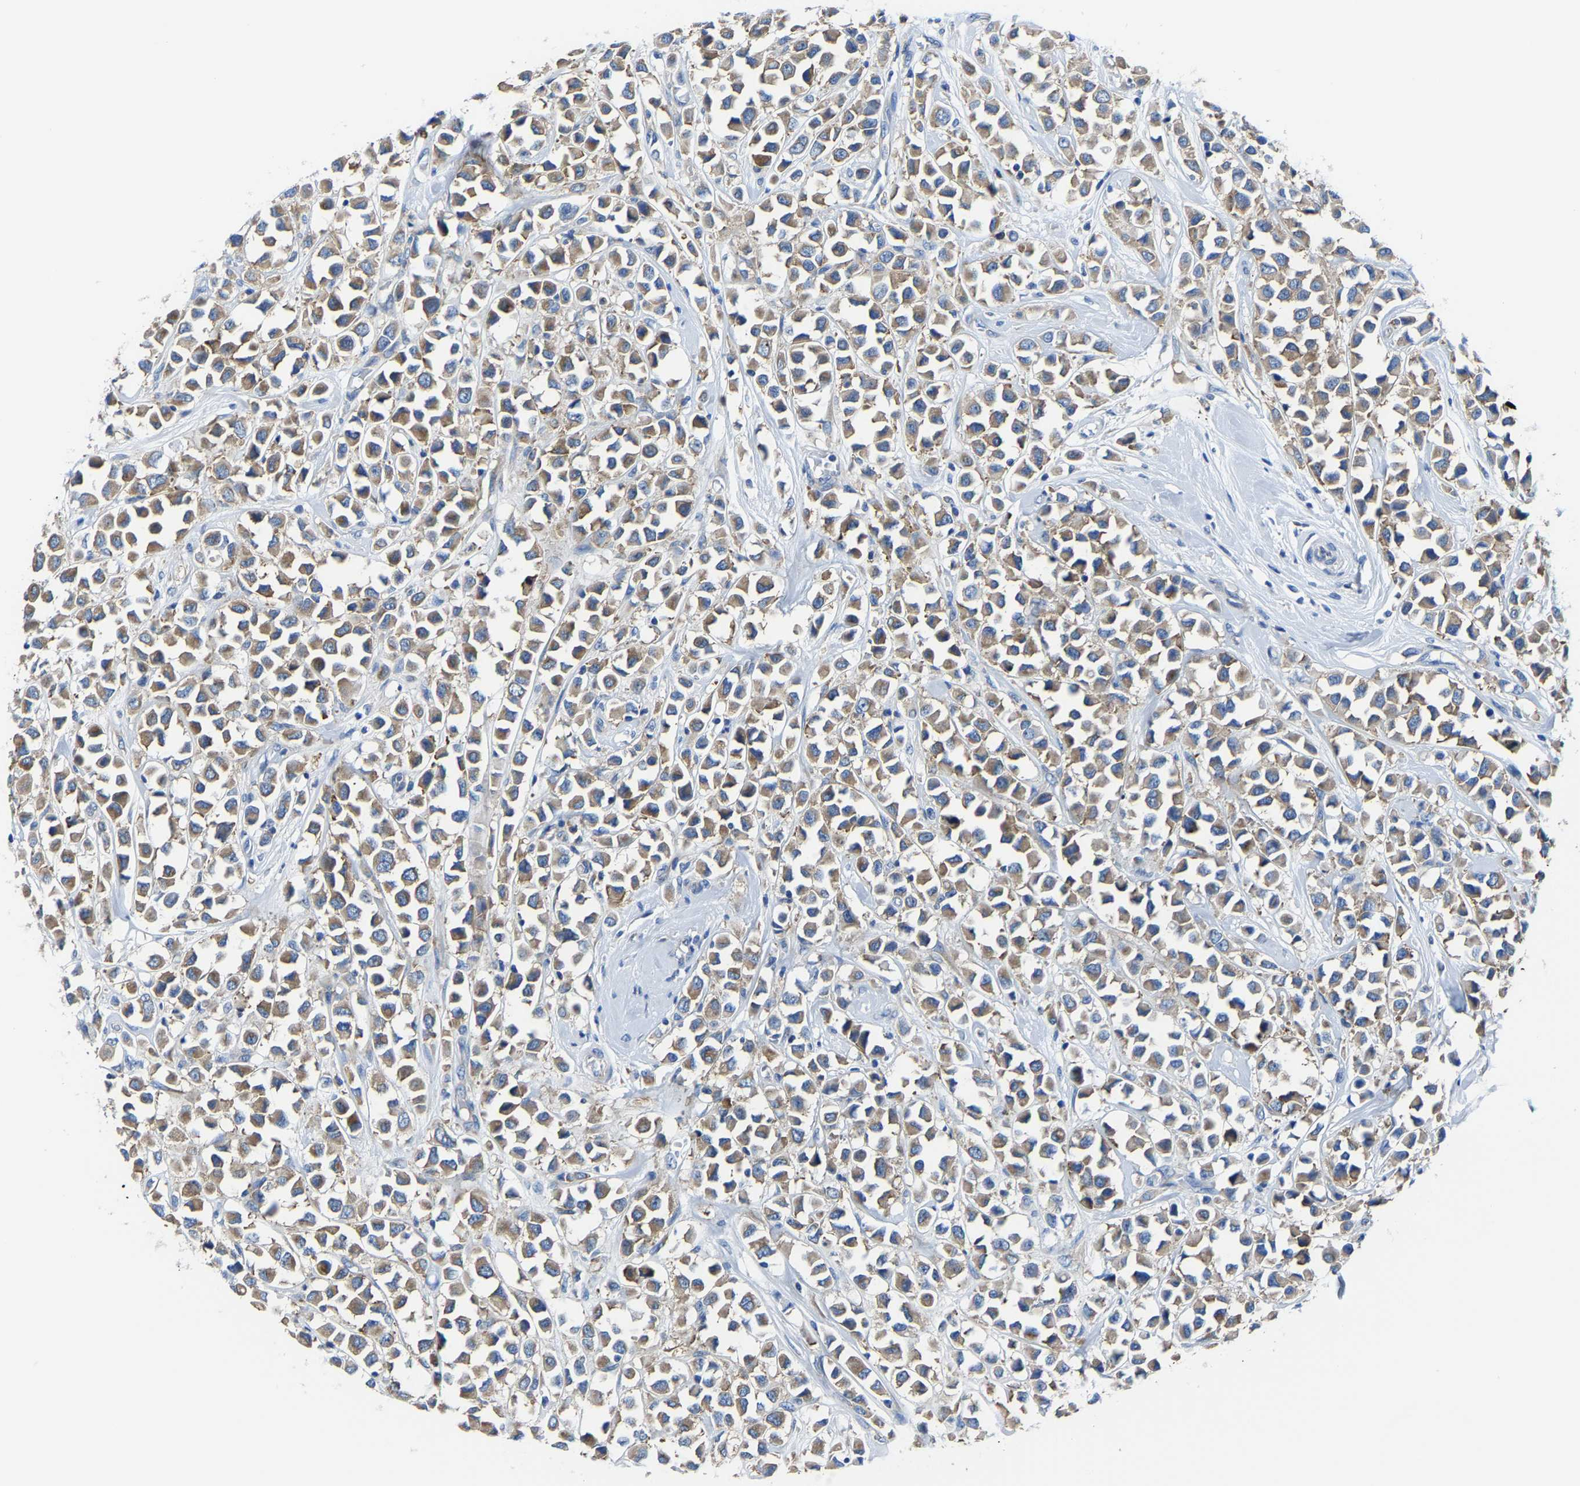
{"staining": {"intensity": "moderate", "quantity": ">75%", "location": "cytoplasmic/membranous"}, "tissue": "breast cancer", "cell_type": "Tumor cells", "image_type": "cancer", "snomed": [{"axis": "morphology", "description": "Duct carcinoma"}, {"axis": "topography", "description": "Breast"}], "caption": "The histopathology image reveals immunohistochemical staining of breast cancer. There is moderate cytoplasmic/membranous positivity is identified in about >75% of tumor cells. (DAB IHC with brightfield microscopy, high magnification).", "gene": "G3BP2", "patient": {"sex": "female", "age": 61}}